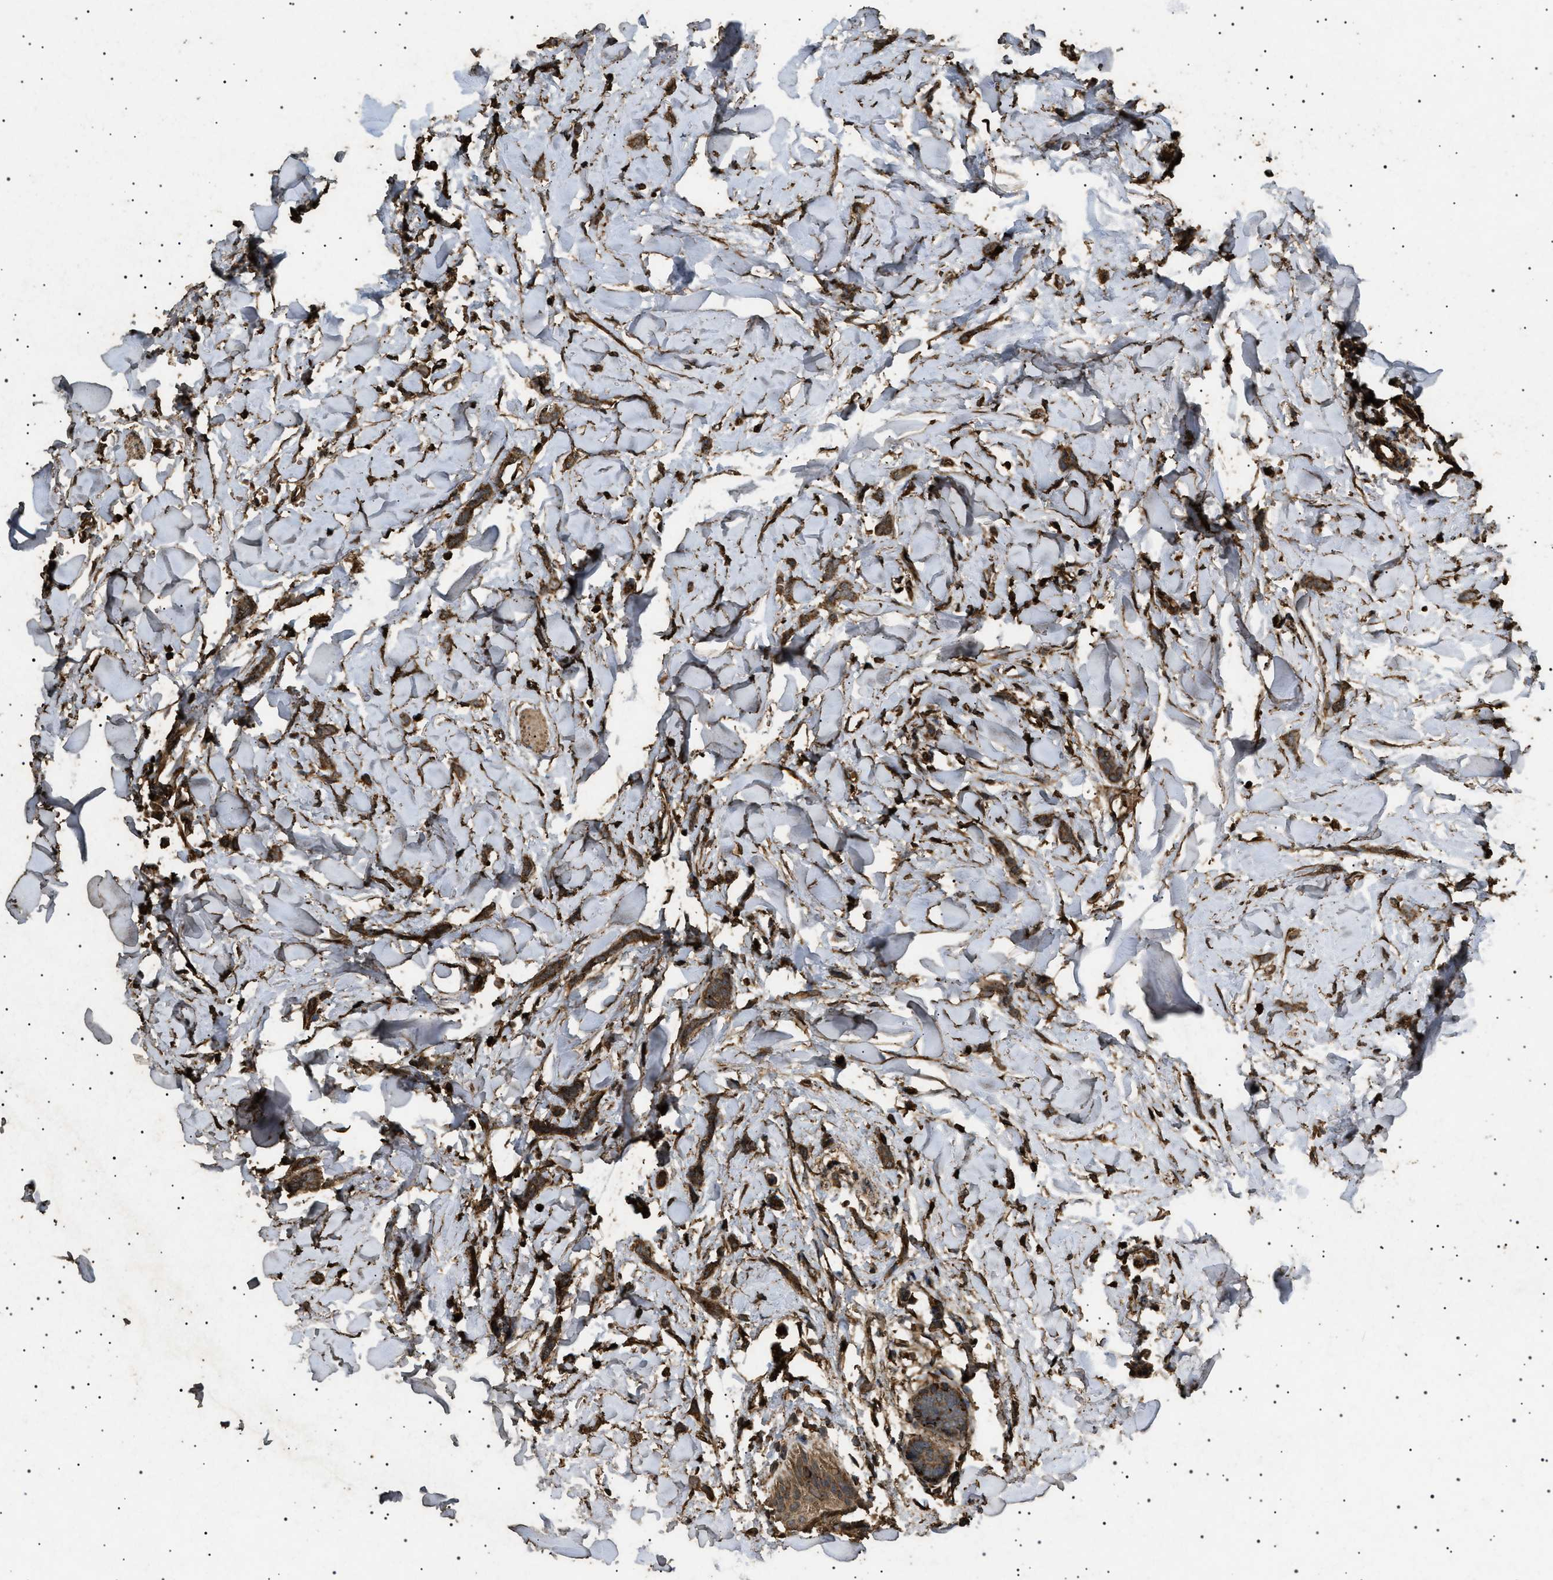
{"staining": {"intensity": "strong", "quantity": ">75%", "location": "cytoplasmic/membranous"}, "tissue": "breast cancer", "cell_type": "Tumor cells", "image_type": "cancer", "snomed": [{"axis": "morphology", "description": "Lobular carcinoma"}, {"axis": "topography", "description": "Skin"}, {"axis": "topography", "description": "Breast"}], "caption": "This is a micrograph of immunohistochemistry (IHC) staining of breast cancer, which shows strong staining in the cytoplasmic/membranous of tumor cells.", "gene": "CYRIA", "patient": {"sex": "female", "age": 46}}